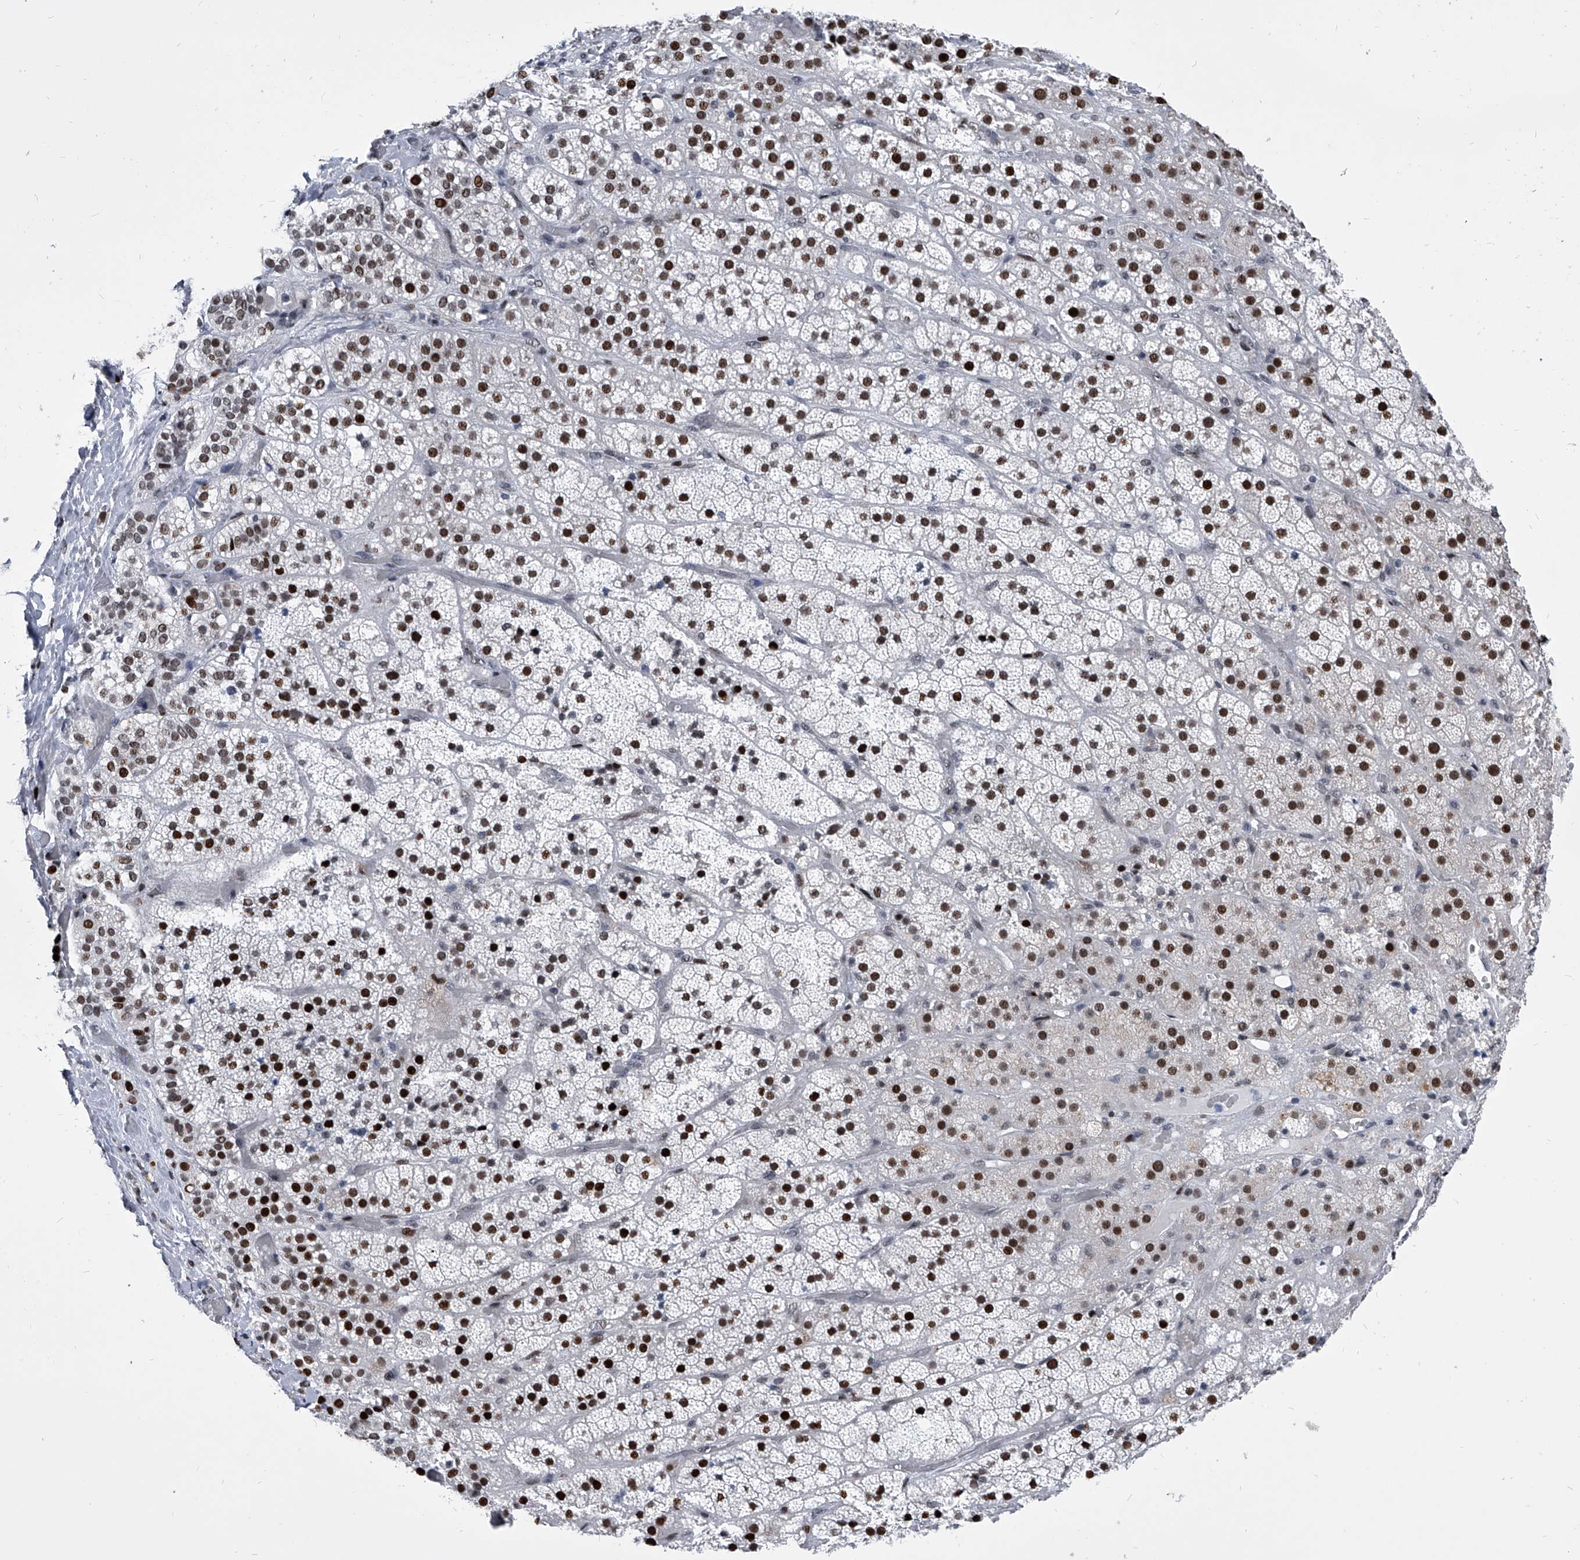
{"staining": {"intensity": "strong", "quantity": ">75%", "location": "nuclear"}, "tissue": "adrenal gland", "cell_type": "Glandular cells", "image_type": "normal", "snomed": [{"axis": "morphology", "description": "Normal tissue, NOS"}, {"axis": "topography", "description": "Adrenal gland"}], "caption": "DAB immunohistochemical staining of normal human adrenal gland demonstrates strong nuclear protein positivity in approximately >75% of glandular cells. (Brightfield microscopy of DAB IHC at high magnification).", "gene": "CMTR1", "patient": {"sex": "male", "age": 57}}